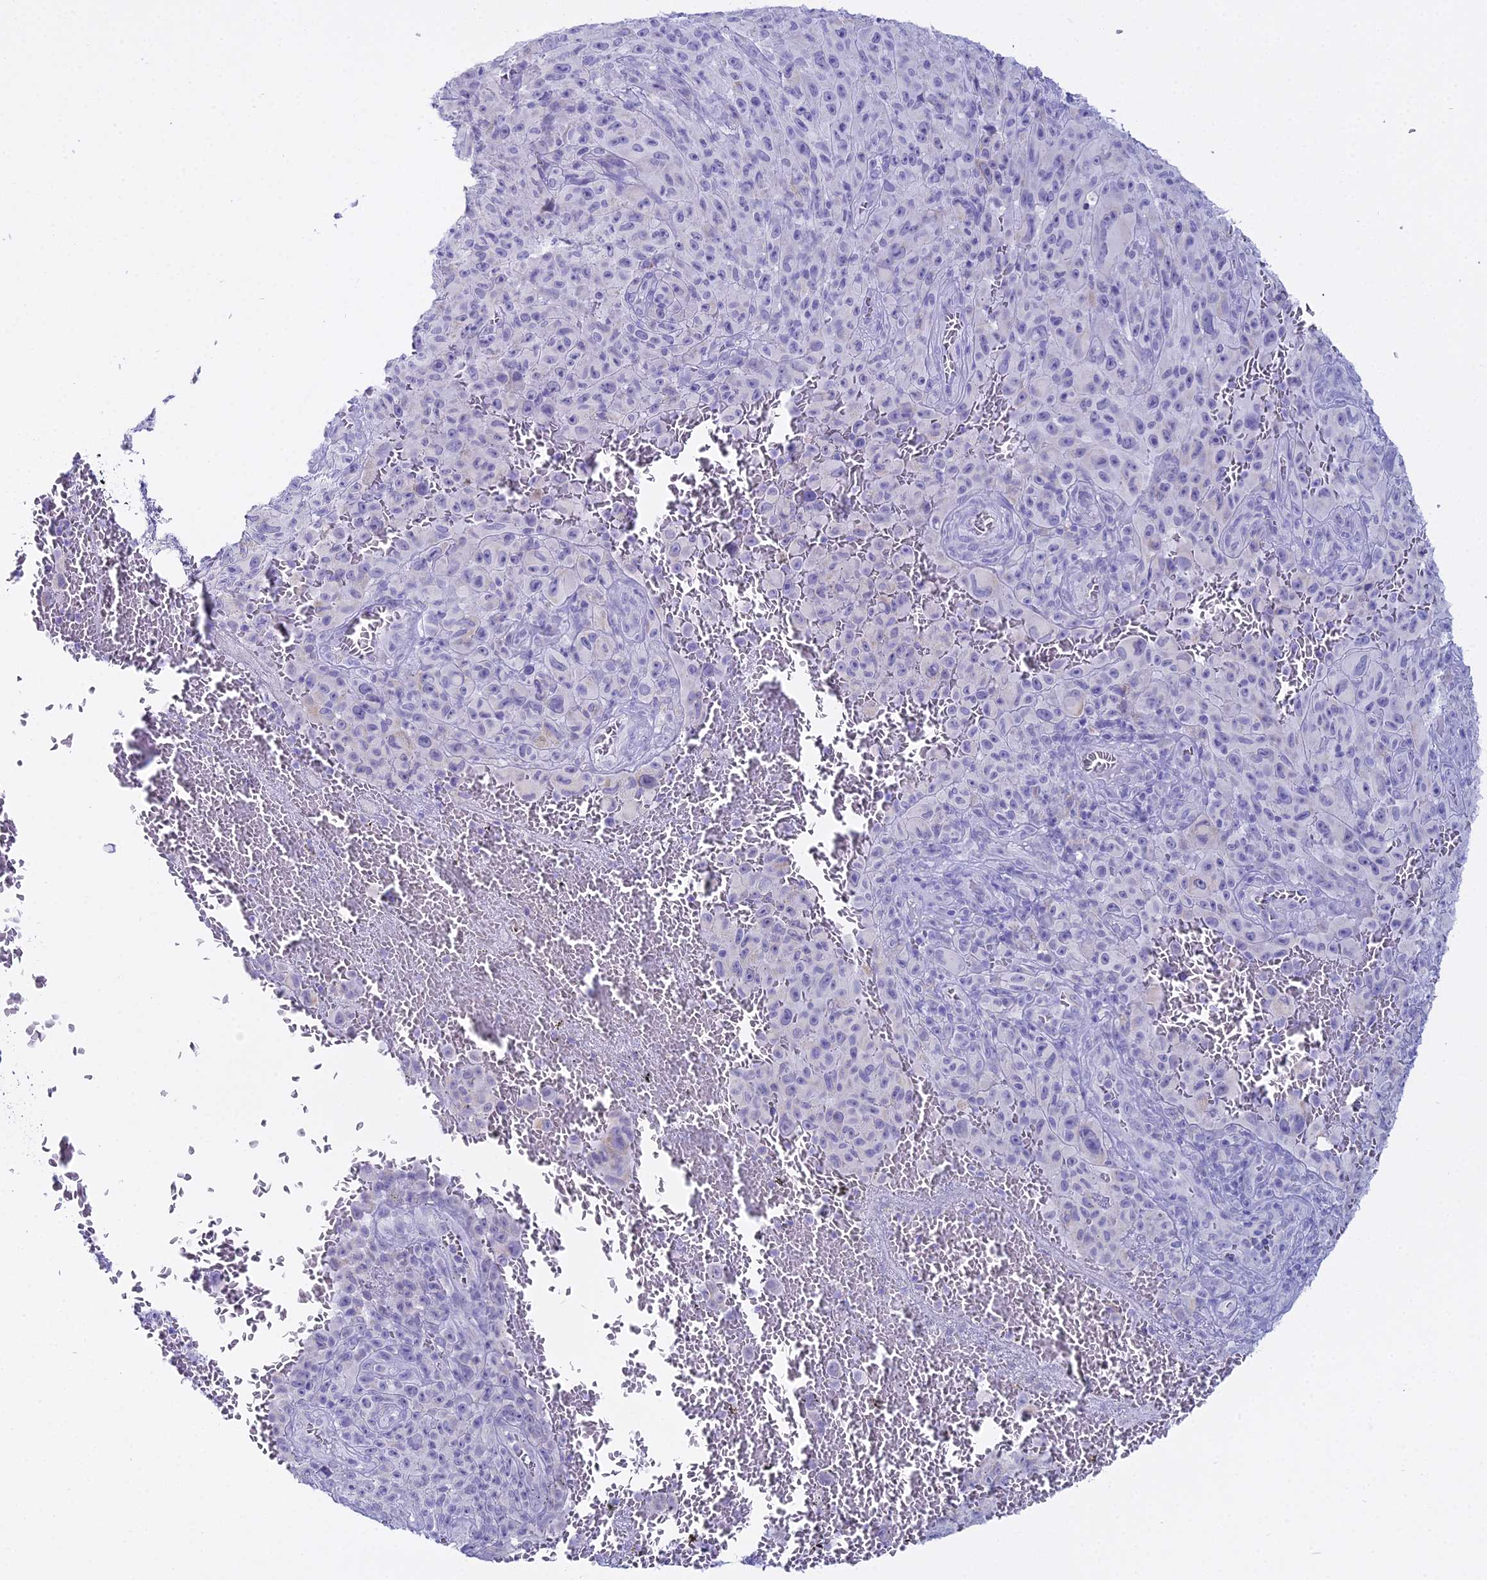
{"staining": {"intensity": "negative", "quantity": "none", "location": "none"}, "tissue": "melanoma", "cell_type": "Tumor cells", "image_type": "cancer", "snomed": [{"axis": "morphology", "description": "Malignant melanoma, NOS"}, {"axis": "topography", "description": "Skin"}], "caption": "Immunohistochemistry of melanoma displays no positivity in tumor cells.", "gene": "CGB2", "patient": {"sex": "female", "age": 82}}